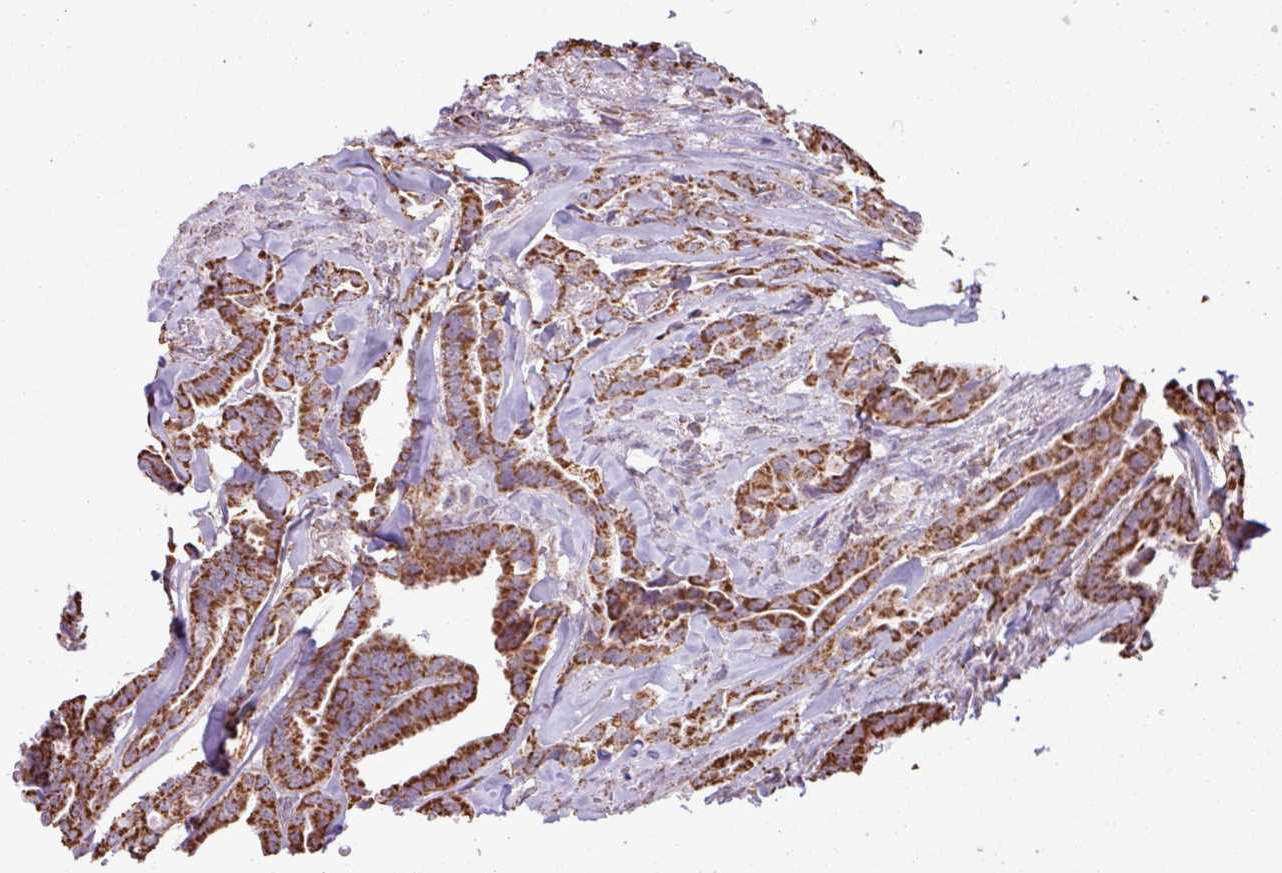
{"staining": {"intensity": "strong", "quantity": ">75%", "location": "cytoplasmic/membranous"}, "tissue": "thyroid cancer", "cell_type": "Tumor cells", "image_type": "cancer", "snomed": [{"axis": "morphology", "description": "Papillary adenocarcinoma, NOS"}, {"axis": "topography", "description": "Thyroid gland"}], "caption": "IHC of thyroid cancer (papillary adenocarcinoma) shows high levels of strong cytoplasmic/membranous expression in about >75% of tumor cells.", "gene": "ALG8", "patient": {"sex": "male", "age": 61}}